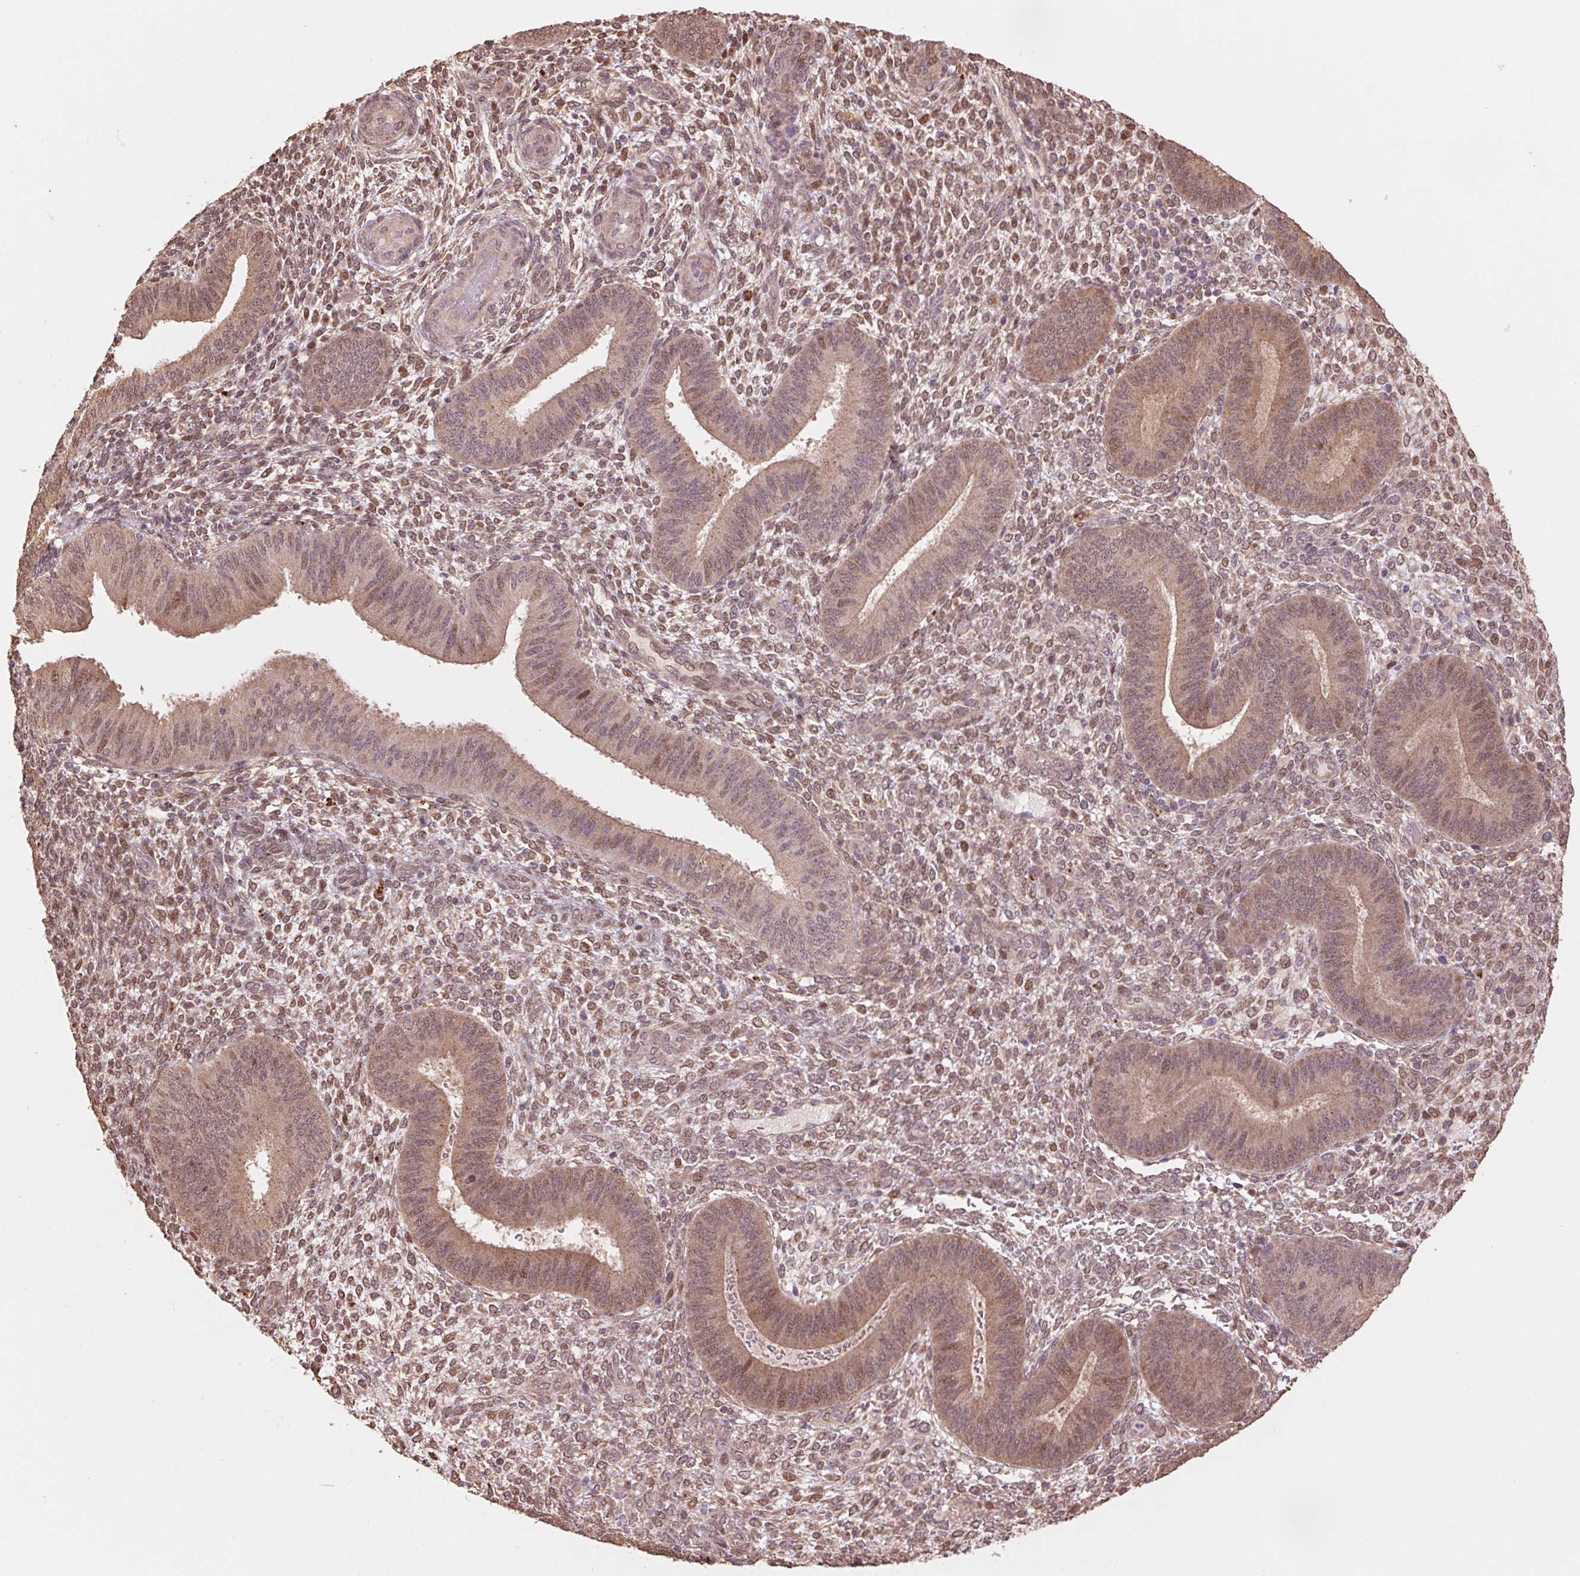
{"staining": {"intensity": "moderate", "quantity": ">75%", "location": "nuclear"}, "tissue": "endometrium", "cell_type": "Cells in endometrial stroma", "image_type": "normal", "snomed": [{"axis": "morphology", "description": "Normal tissue, NOS"}, {"axis": "topography", "description": "Endometrium"}], "caption": "Moderate nuclear protein staining is identified in about >75% of cells in endometrial stroma in endometrium. (IHC, brightfield microscopy, high magnification).", "gene": "CUTA", "patient": {"sex": "female", "age": 39}}